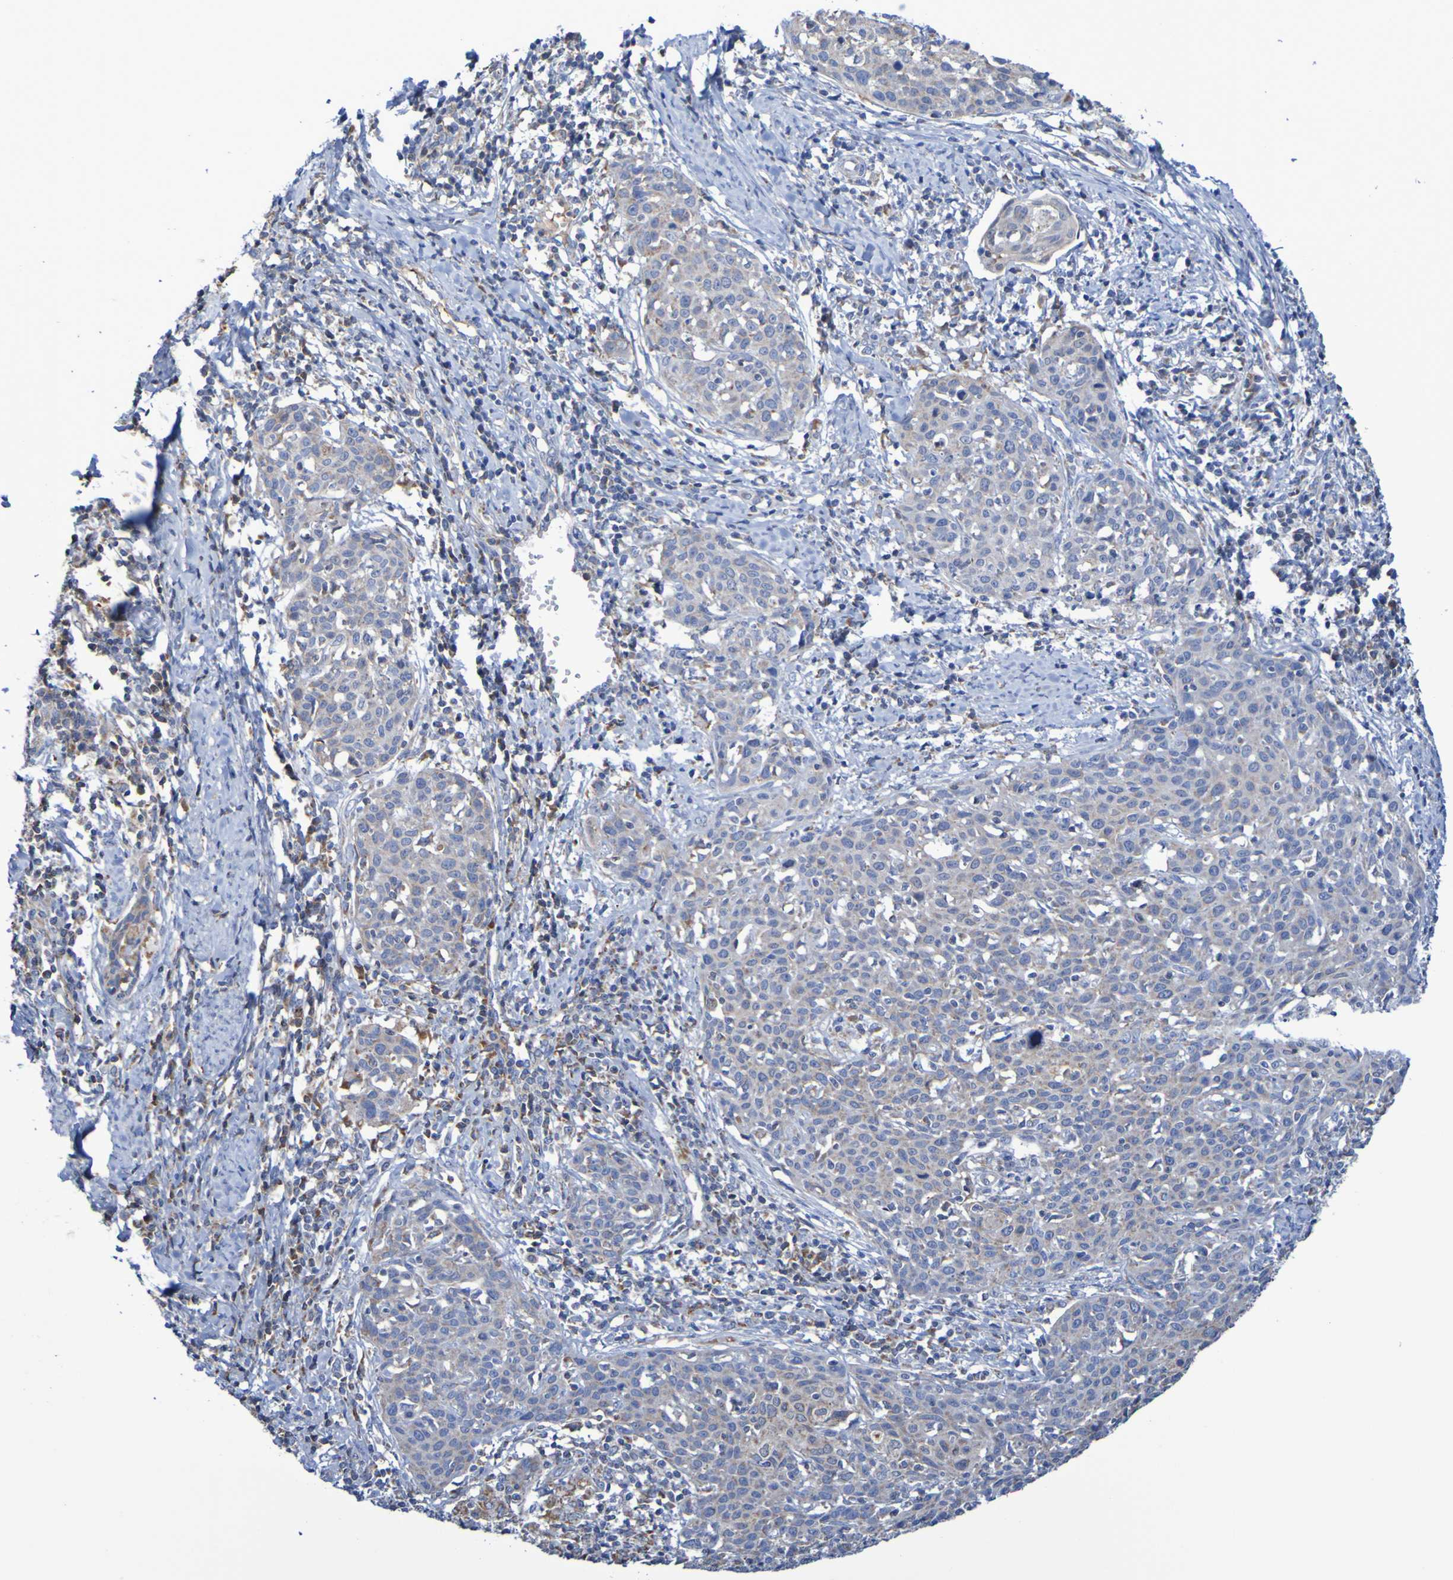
{"staining": {"intensity": "weak", "quantity": "25%-75%", "location": "cytoplasmic/membranous"}, "tissue": "cervical cancer", "cell_type": "Tumor cells", "image_type": "cancer", "snomed": [{"axis": "morphology", "description": "Squamous cell carcinoma, NOS"}, {"axis": "topography", "description": "Cervix"}], "caption": "The image shows staining of cervical cancer (squamous cell carcinoma), revealing weak cytoplasmic/membranous protein expression (brown color) within tumor cells.", "gene": "CNTN2", "patient": {"sex": "female", "age": 38}}